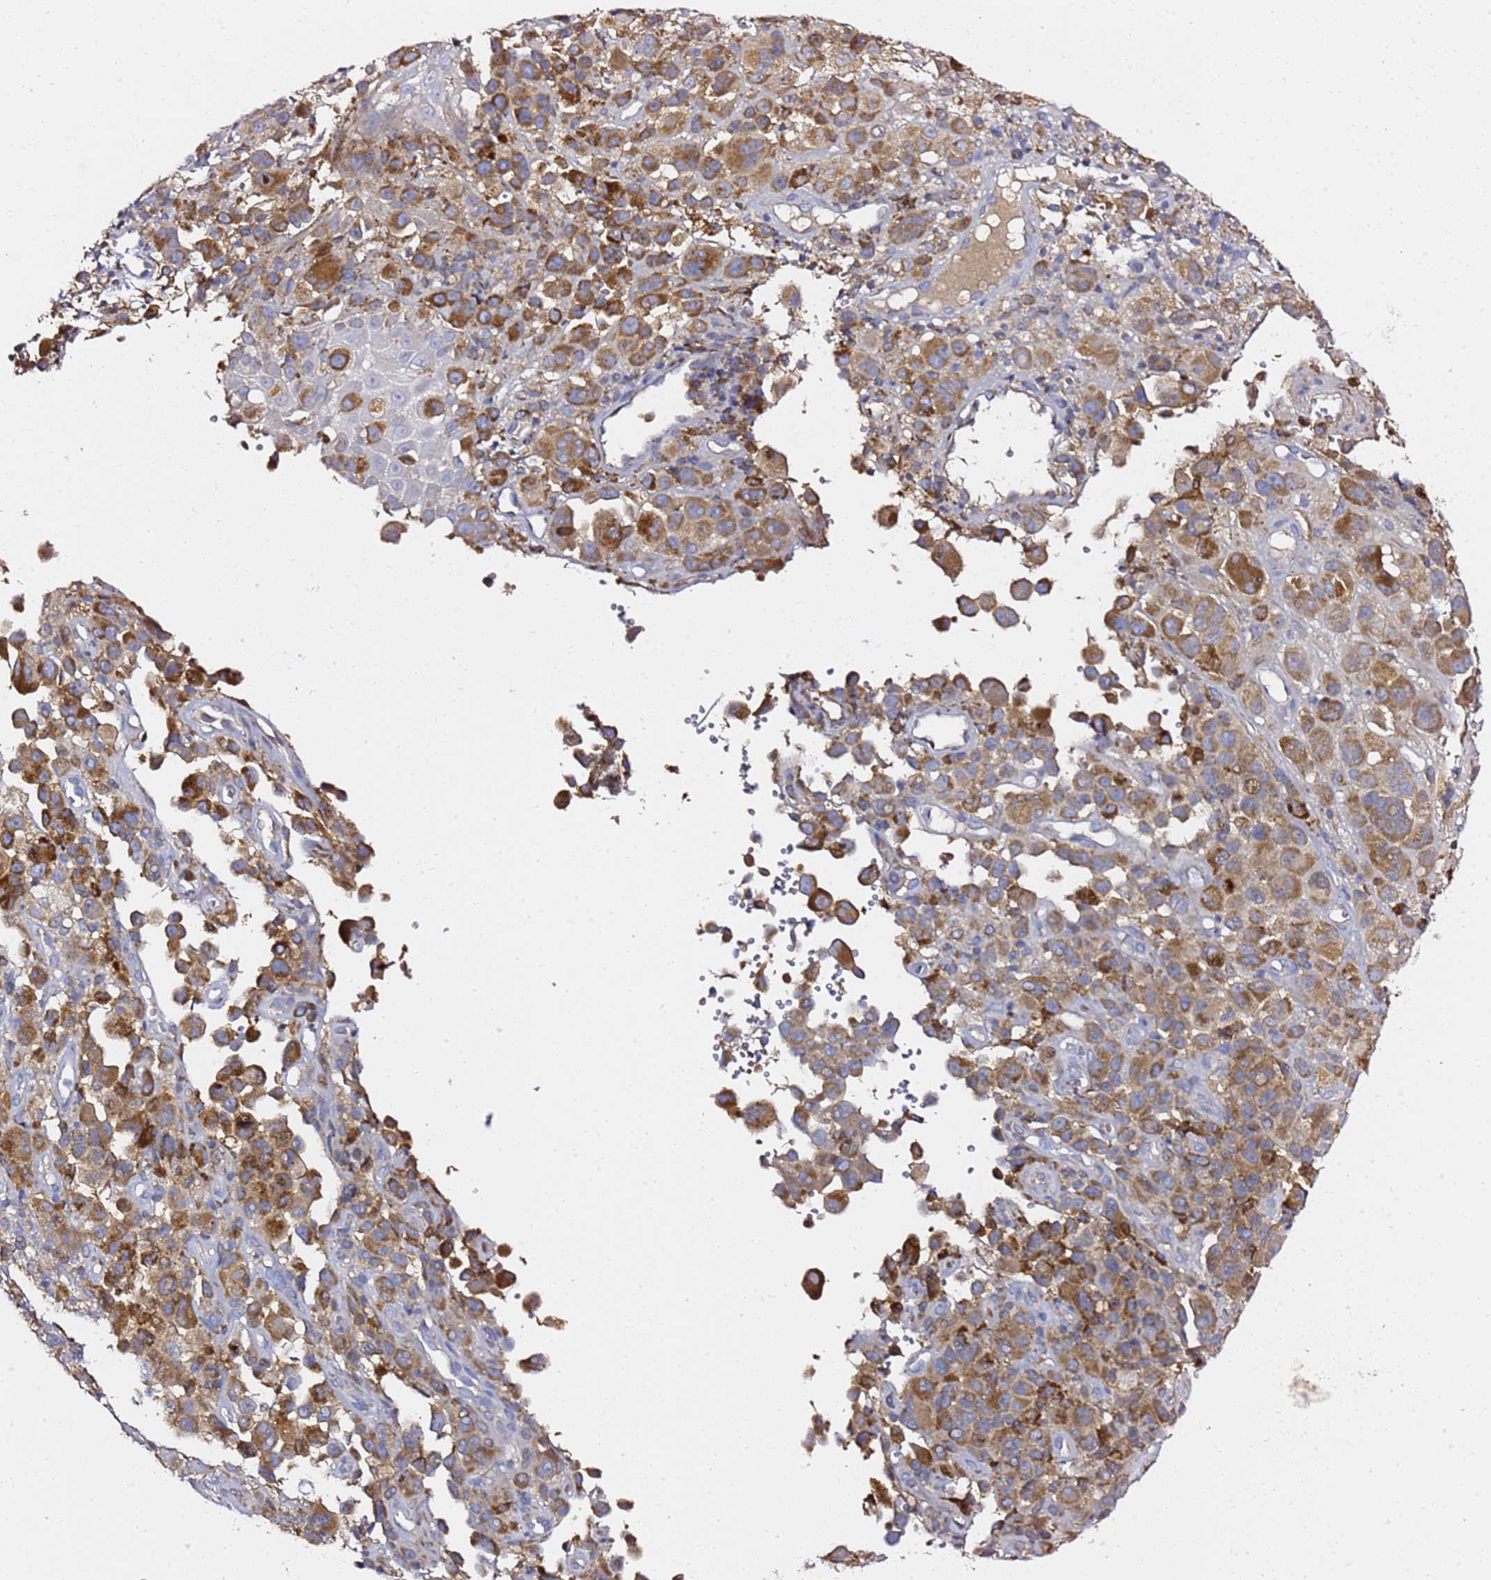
{"staining": {"intensity": "moderate", "quantity": ">75%", "location": "cytoplasmic/membranous"}, "tissue": "melanoma", "cell_type": "Tumor cells", "image_type": "cancer", "snomed": [{"axis": "morphology", "description": "Malignant melanoma, NOS"}, {"axis": "topography", "description": "Skin of trunk"}], "caption": "Malignant melanoma stained with a protein marker displays moderate staining in tumor cells.", "gene": "C19orf12", "patient": {"sex": "male", "age": 71}}